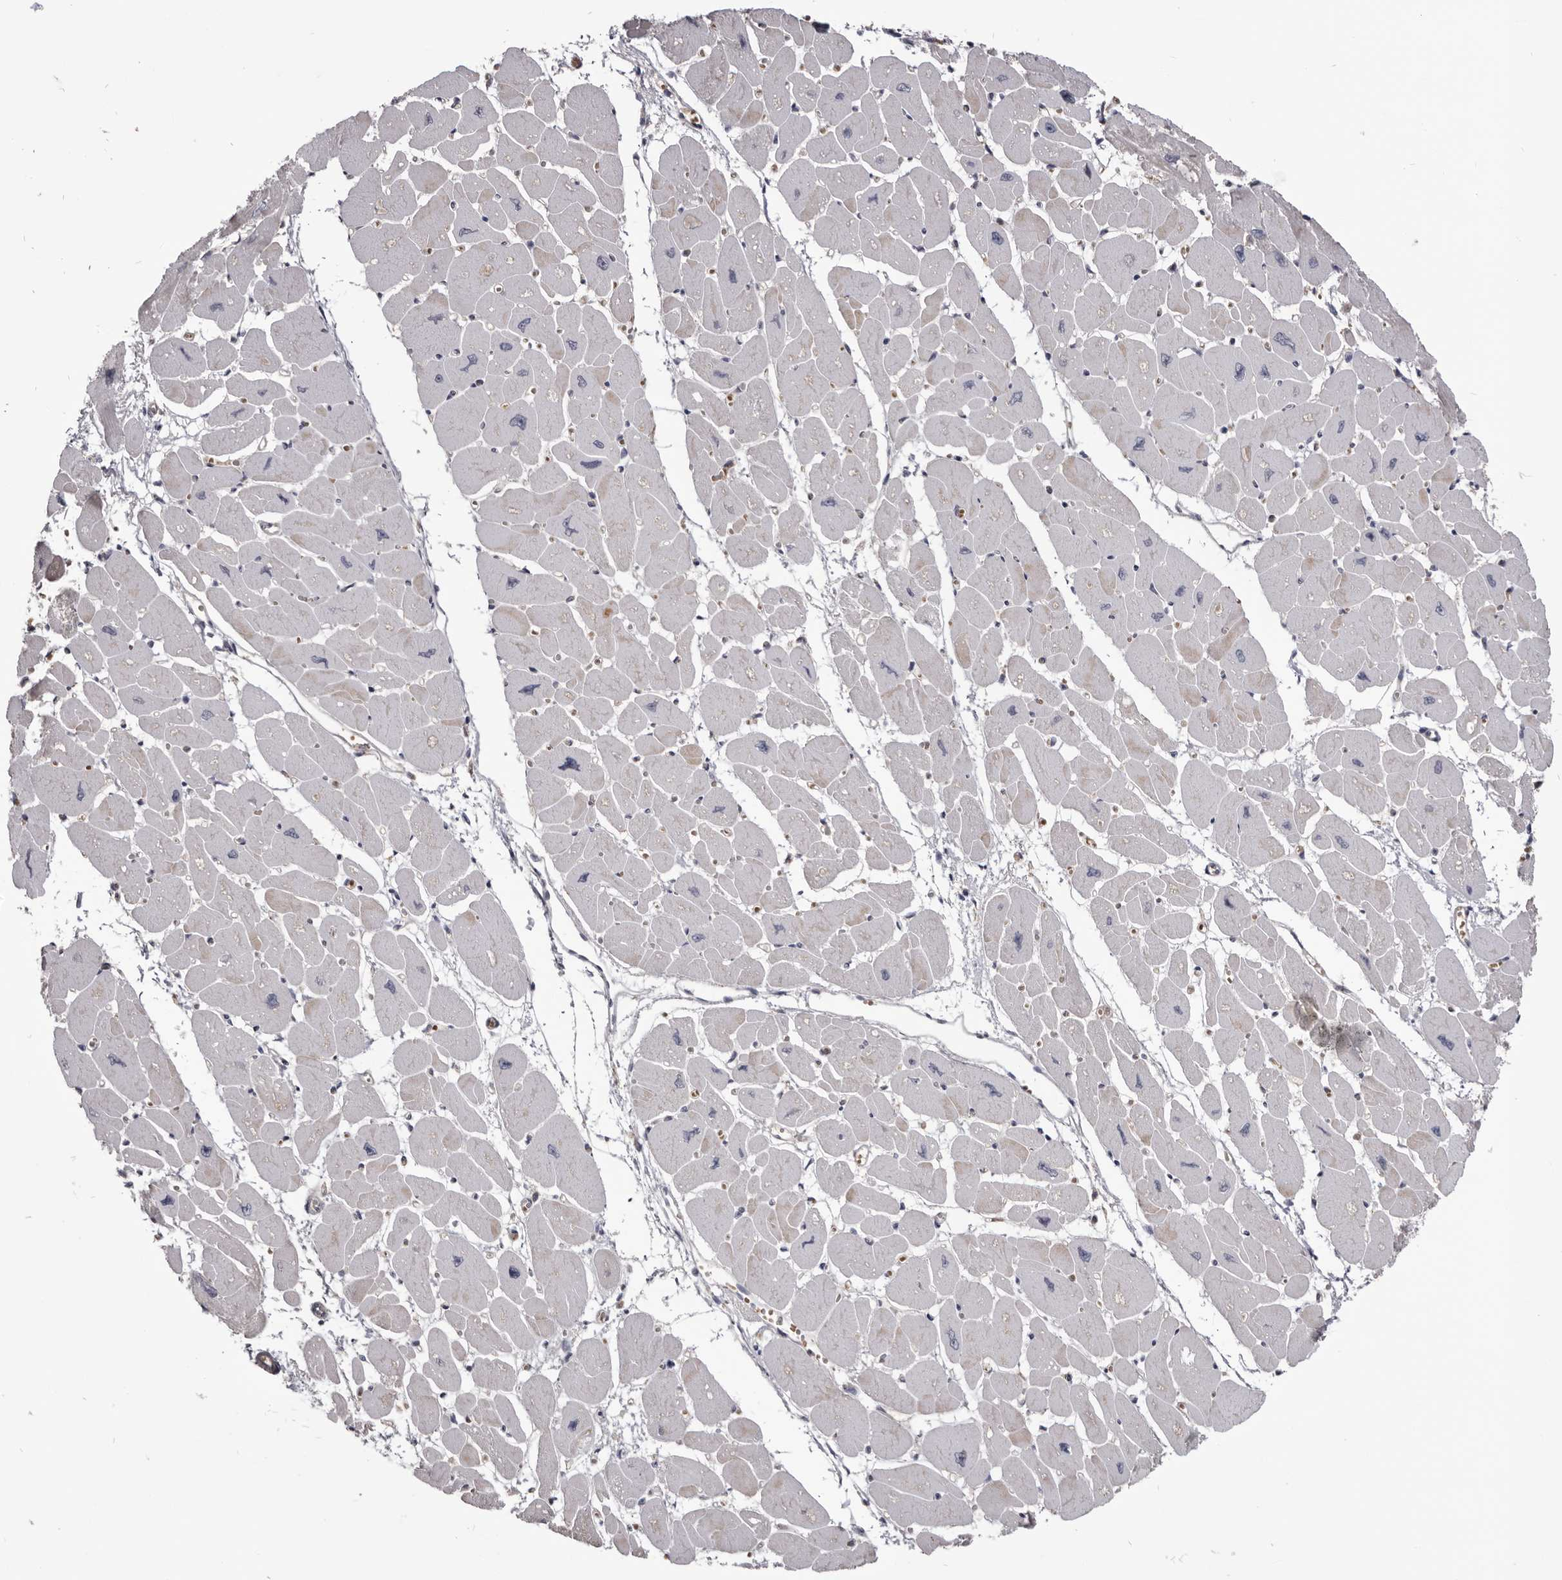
{"staining": {"intensity": "weak", "quantity": "<25%", "location": "nuclear"}, "tissue": "heart muscle", "cell_type": "Cardiomyocytes", "image_type": "normal", "snomed": [{"axis": "morphology", "description": "Normal tissue, NOS"}, {"axis": "topography", "description": "Heart"}], "caption": "Immunohistochemistry (IHC) micrograph of normal human heart muscle stained for a protein (brown), which shows no staining in cardiomyocytes.", "gene": "CGN", "patient": {"sex": "female", "age": 54}}